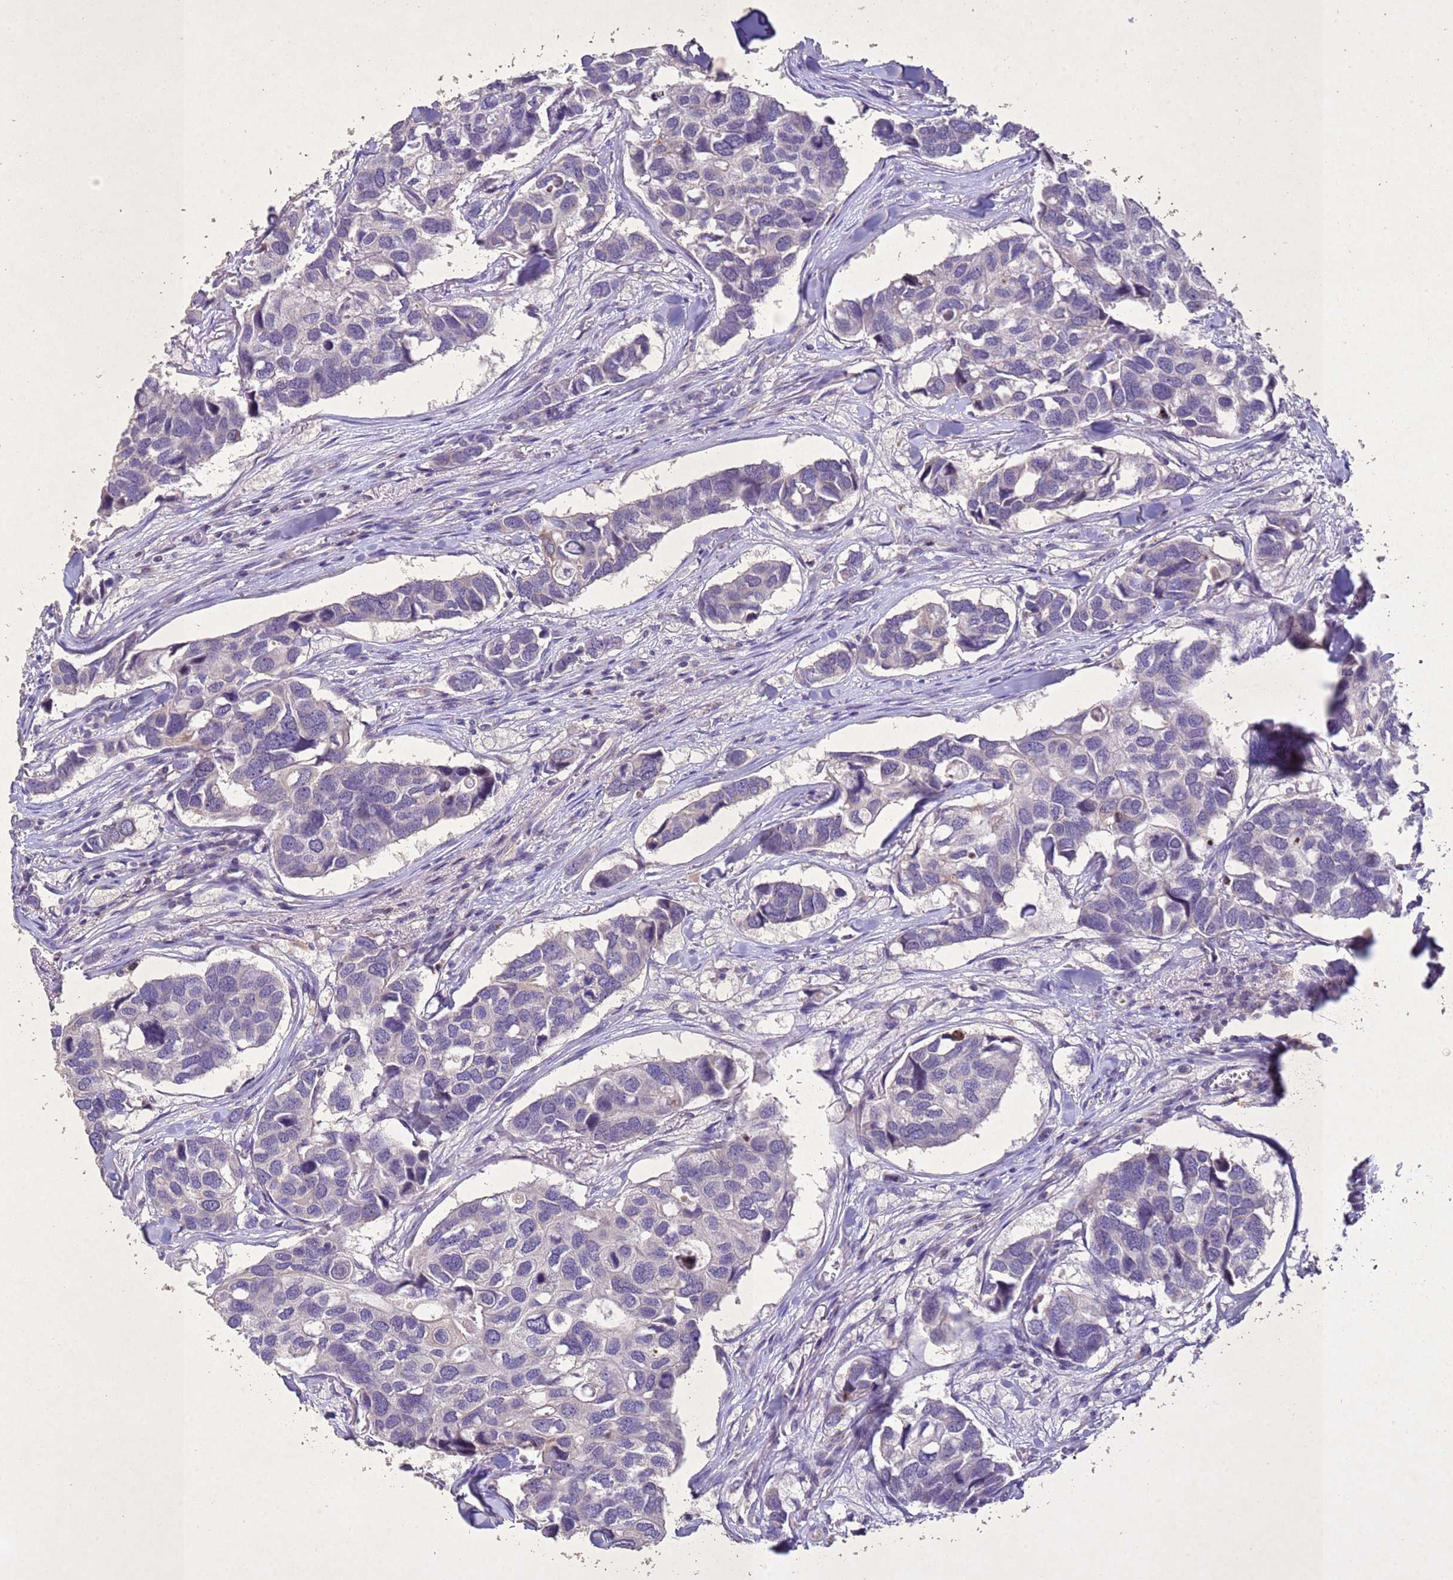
{"staining": {"intensity": "negative", "quantity": "none", "location": "none"}, "tissue": "breast cancer", "cell_type": "Tumor cells", "image_type": "cancer", "snomed": [{"axis": "morphology", "description": "Duct carcinoma"}, {"axis": "topography", "description": "Breast"}], "caption": "Protein analysis of breast cancer (invasive ductal carcinoma) reveals no significant expression in tumor cells. Brightfield microscopy of IHC stained with DAB (brown) and hematoxylin (blue), captured at high magnification.", "gene": "NLRP11", "patient": {"sex": "female", "age": 83}}